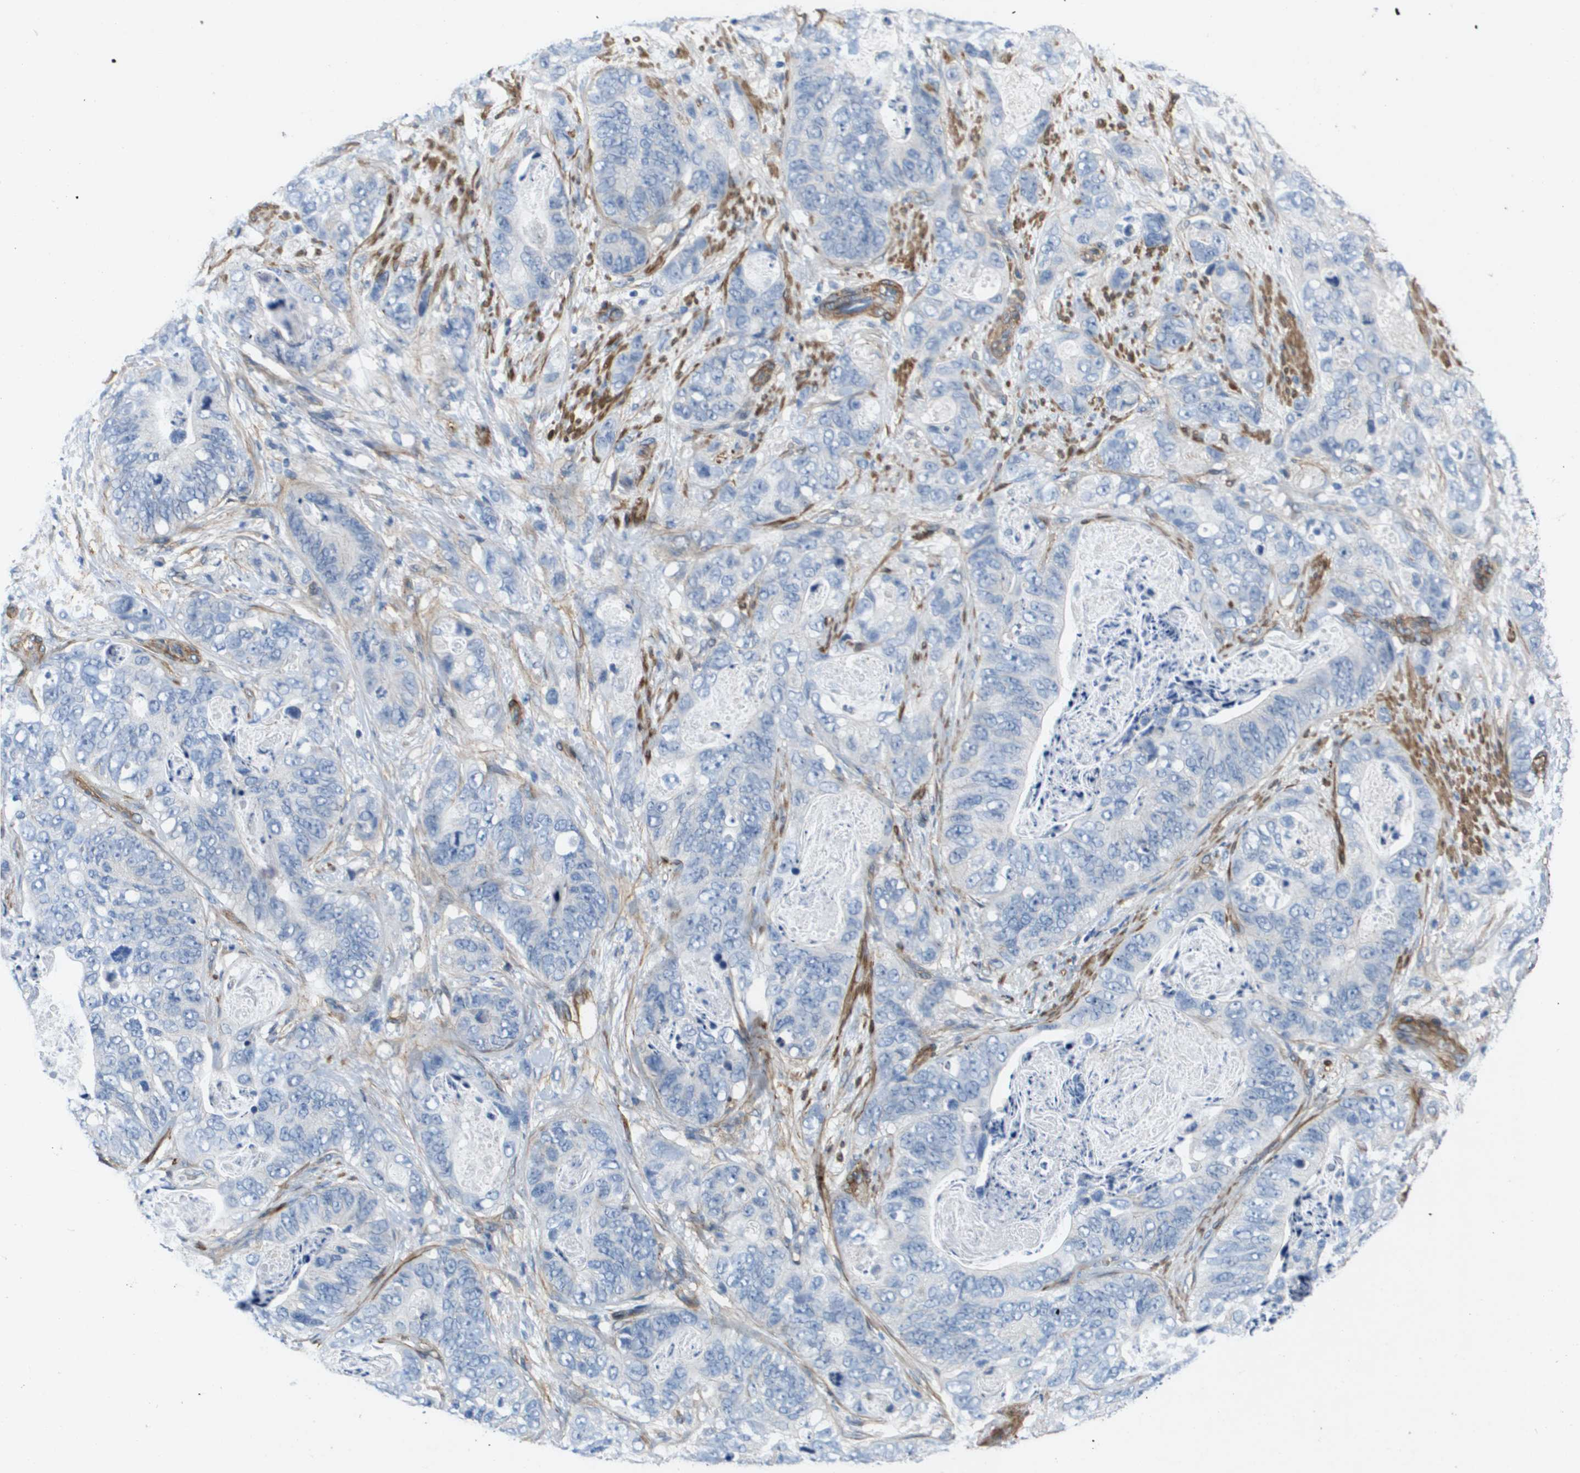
{"staining": {"intensity": "negative", "quantity": "none", "location": "none"}, "tissue": "stomach cancer", "cell_type": "Tumor cells", "image_type": "cancer", "snomed": [{"axis": "morphology", "description": "Adenocarcinoma, NOS"}, {"axis": "topography", "description": "Stomach"}], "caption": "A micrograph of human stomach cancer (adenocarcinoma) is negative for staining in tumor cells. (Immunohistochemistry, brightfield microscopy, high magnification).", "gene": "LPP", "patient": {"sex": "female", "age": 89}}